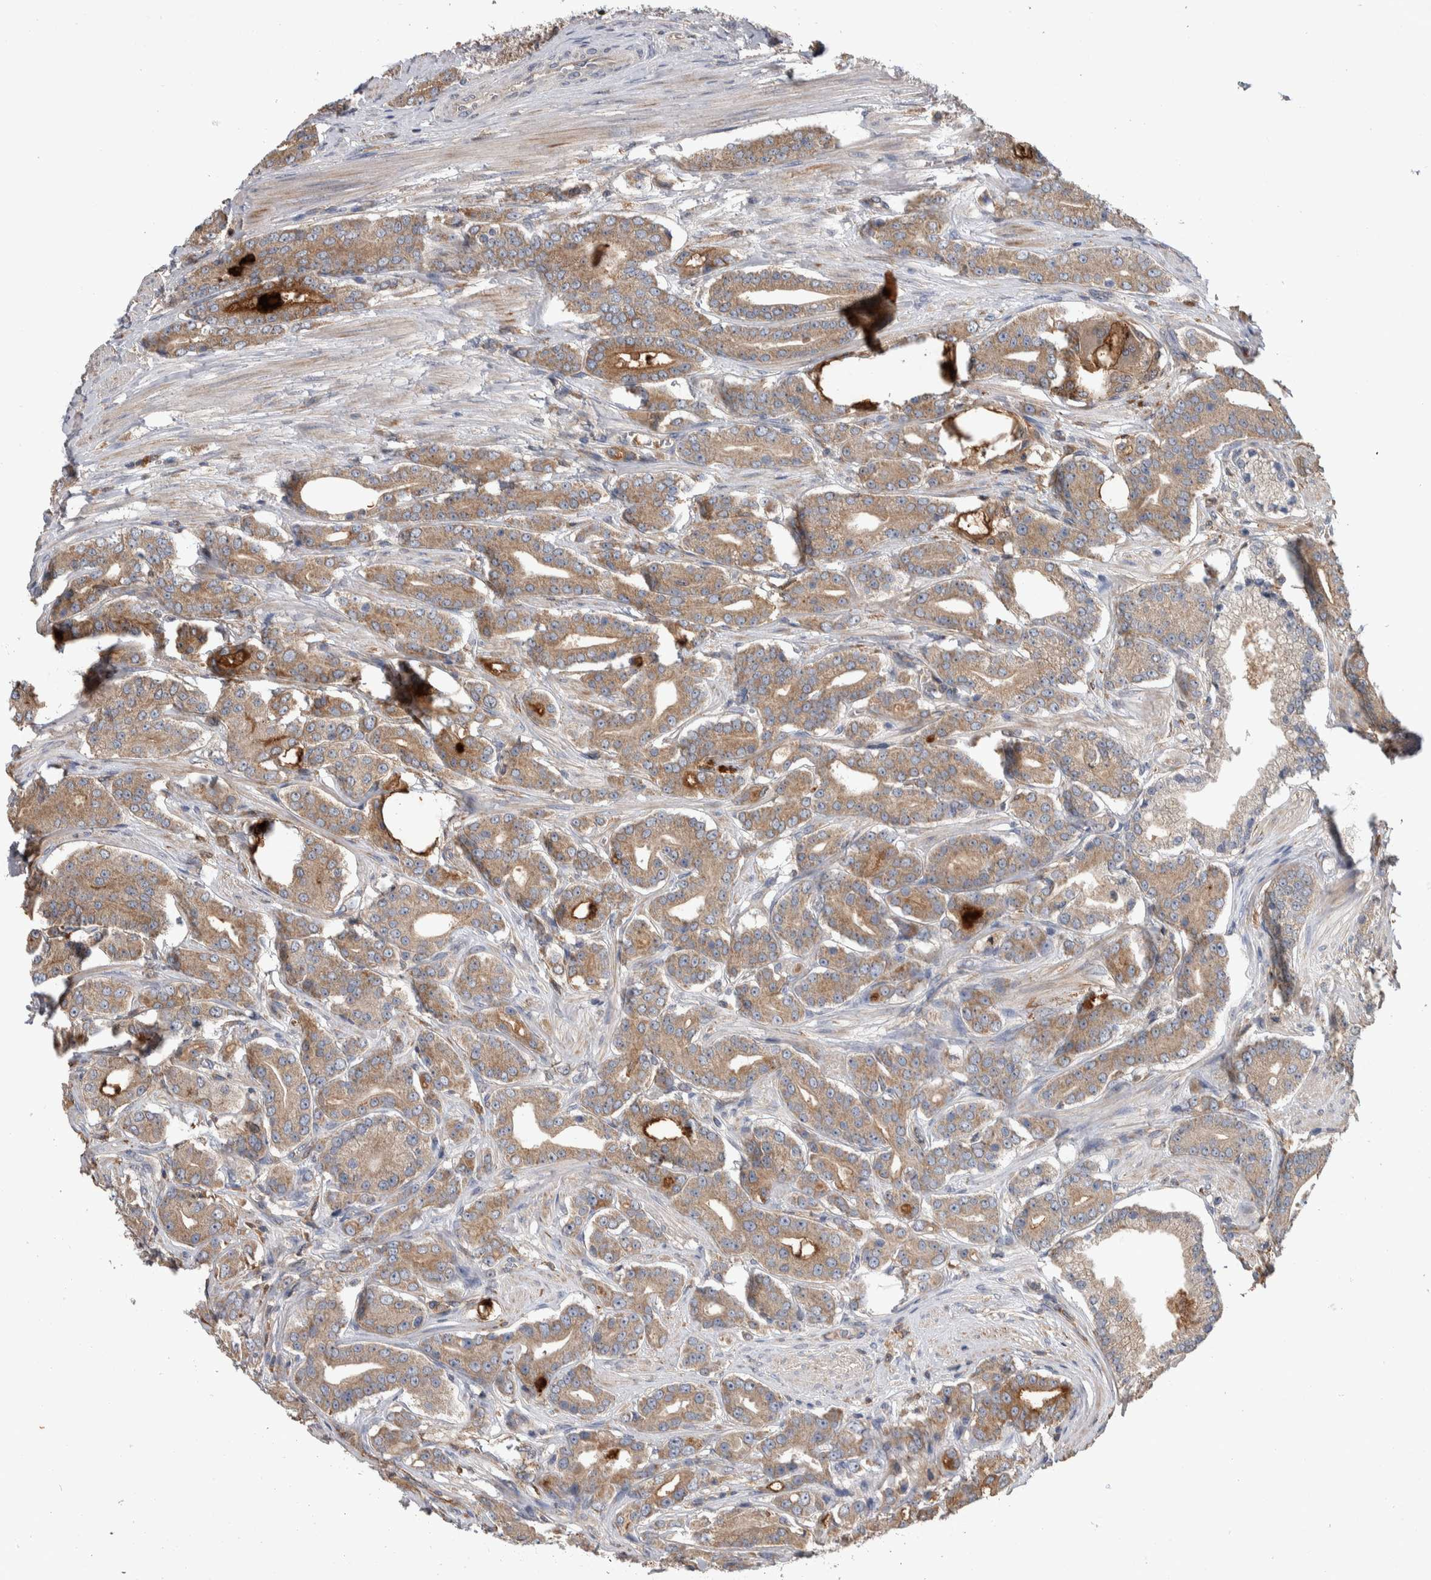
{"staining": {"intensity": "weak", "quantity": ">75%", "location": "cytoplasmic/membranous"}, "tissue": "prostate cancer", "cell_type": "Tumor cells", "image_type": "cancer", "snomed": [{"axis": "morphology", "description": "Adenocarcinoma, High grade"}, {"axis": "topography", "description": "Prostate"}], "caption": "IHC staining of prostate cancer, which demonstrates low levels of weak cytoplasmic/membranous positivity in approximately >75% of tumor cells indicating weak cytoplasmic/membranous protein staining. The staining was performed using DAB (3,3'-diaminobenzidine) (brown) for protein detection and nuclei were counterstained in hematoxylin (blue).", "gene": "SDCBP", "patient": {"sex": "male", "age": 71}}